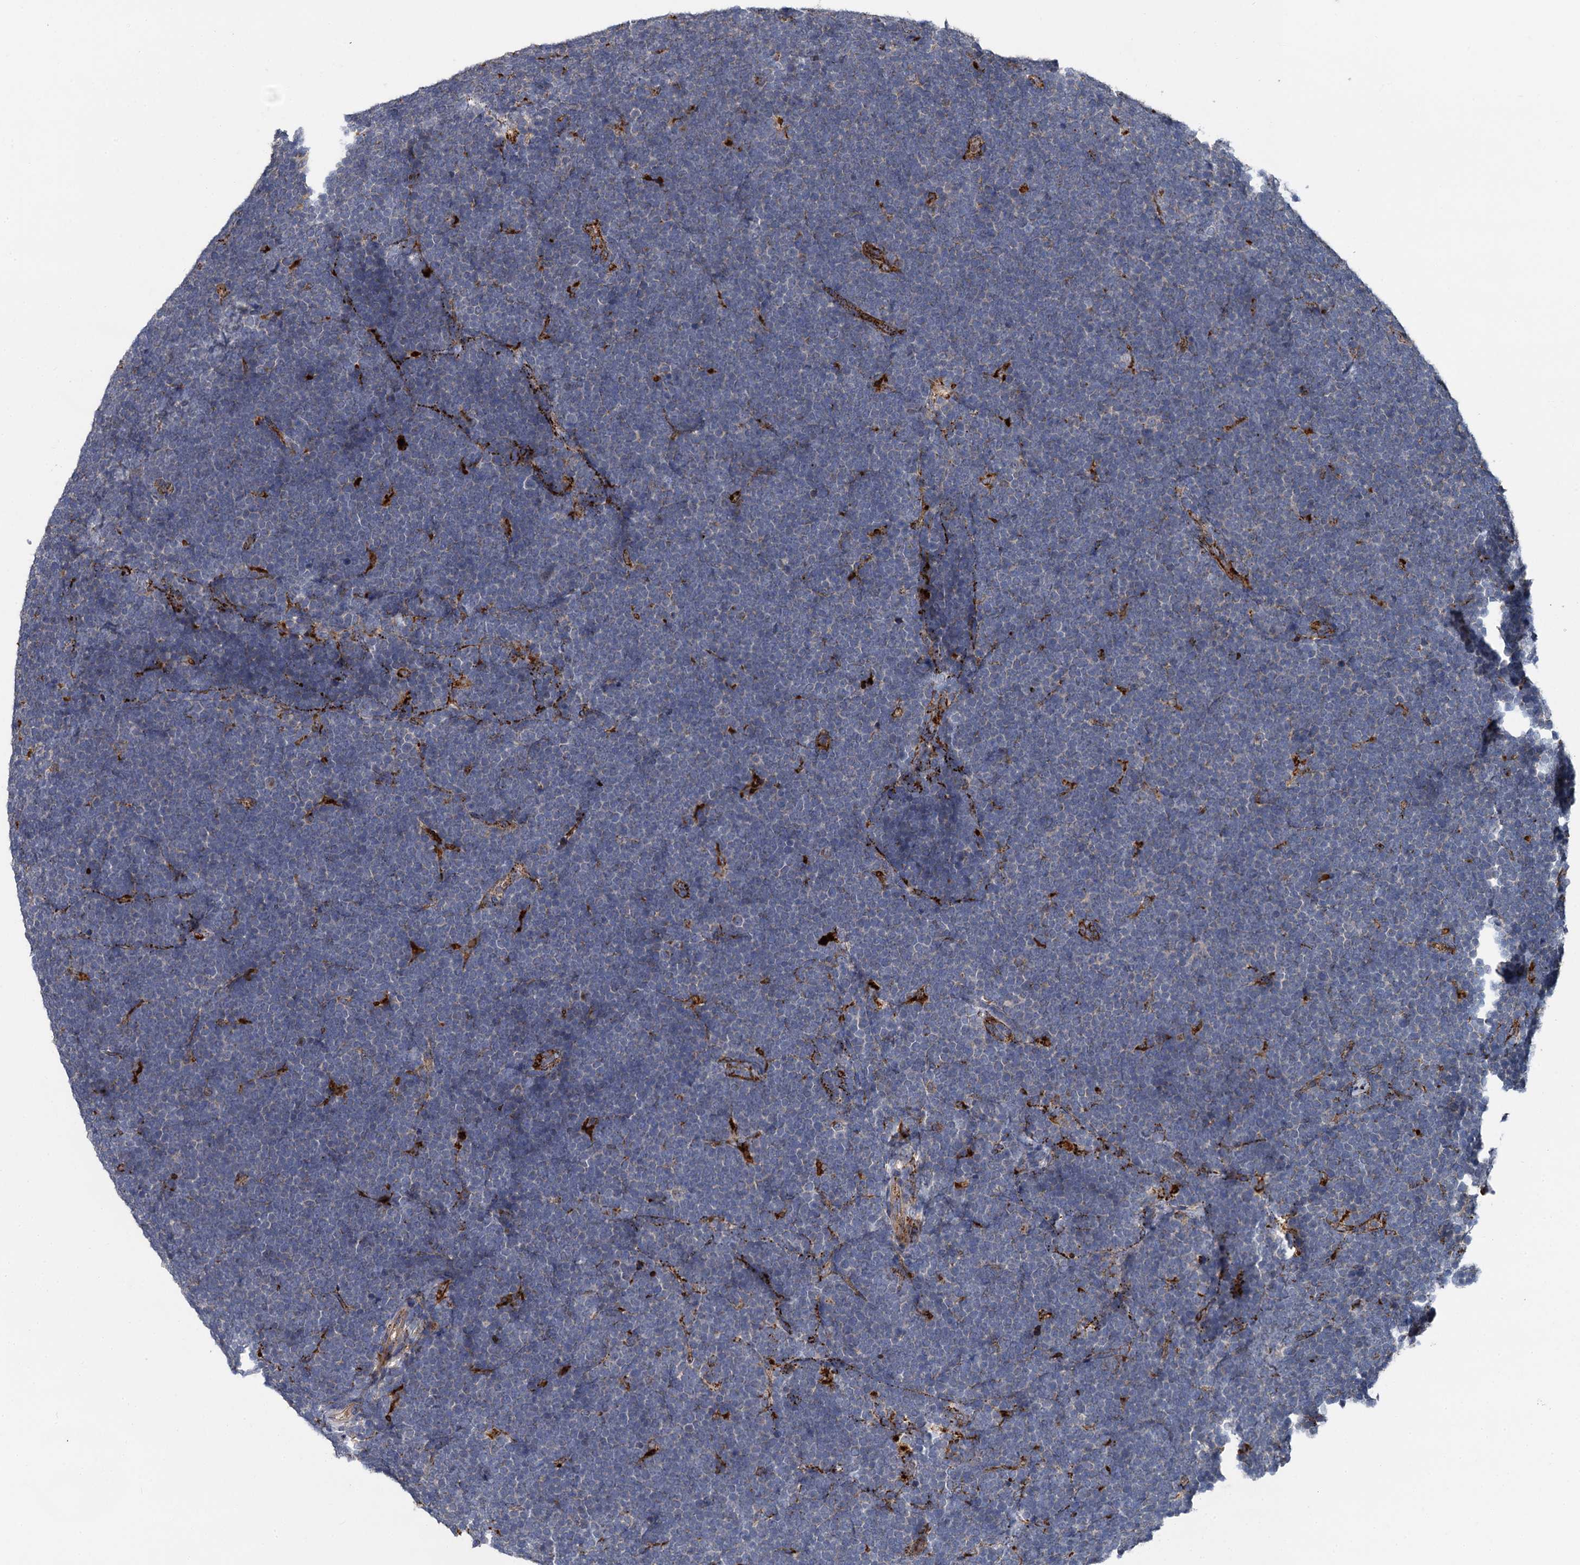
{"staining": {"intensity": "negative", "quantity": "none", "location": "none"}, "tissue": "lymphoma", "cell_type": "Tumor cells", "image_type": "cancer", "snomed": [{"axis": "morphology", "description": "Malignant lymphoma, non-Hodgkin's type, High grade"}, {"axis": "topography", "description": "Lymph node"}], "caption": "Tumor cells show no significant protein expression in malignant lymphoma, non-Hodgkin's type (high-grade). Brightfield microscopy of immunohistochemistry stained with DAB (3,3'-diaminobenzidine) (brown) and hematoxylin (blue), captured at high magnification.", "gene": "GBA1", "patient": {"sex": "male", "age": 13}}